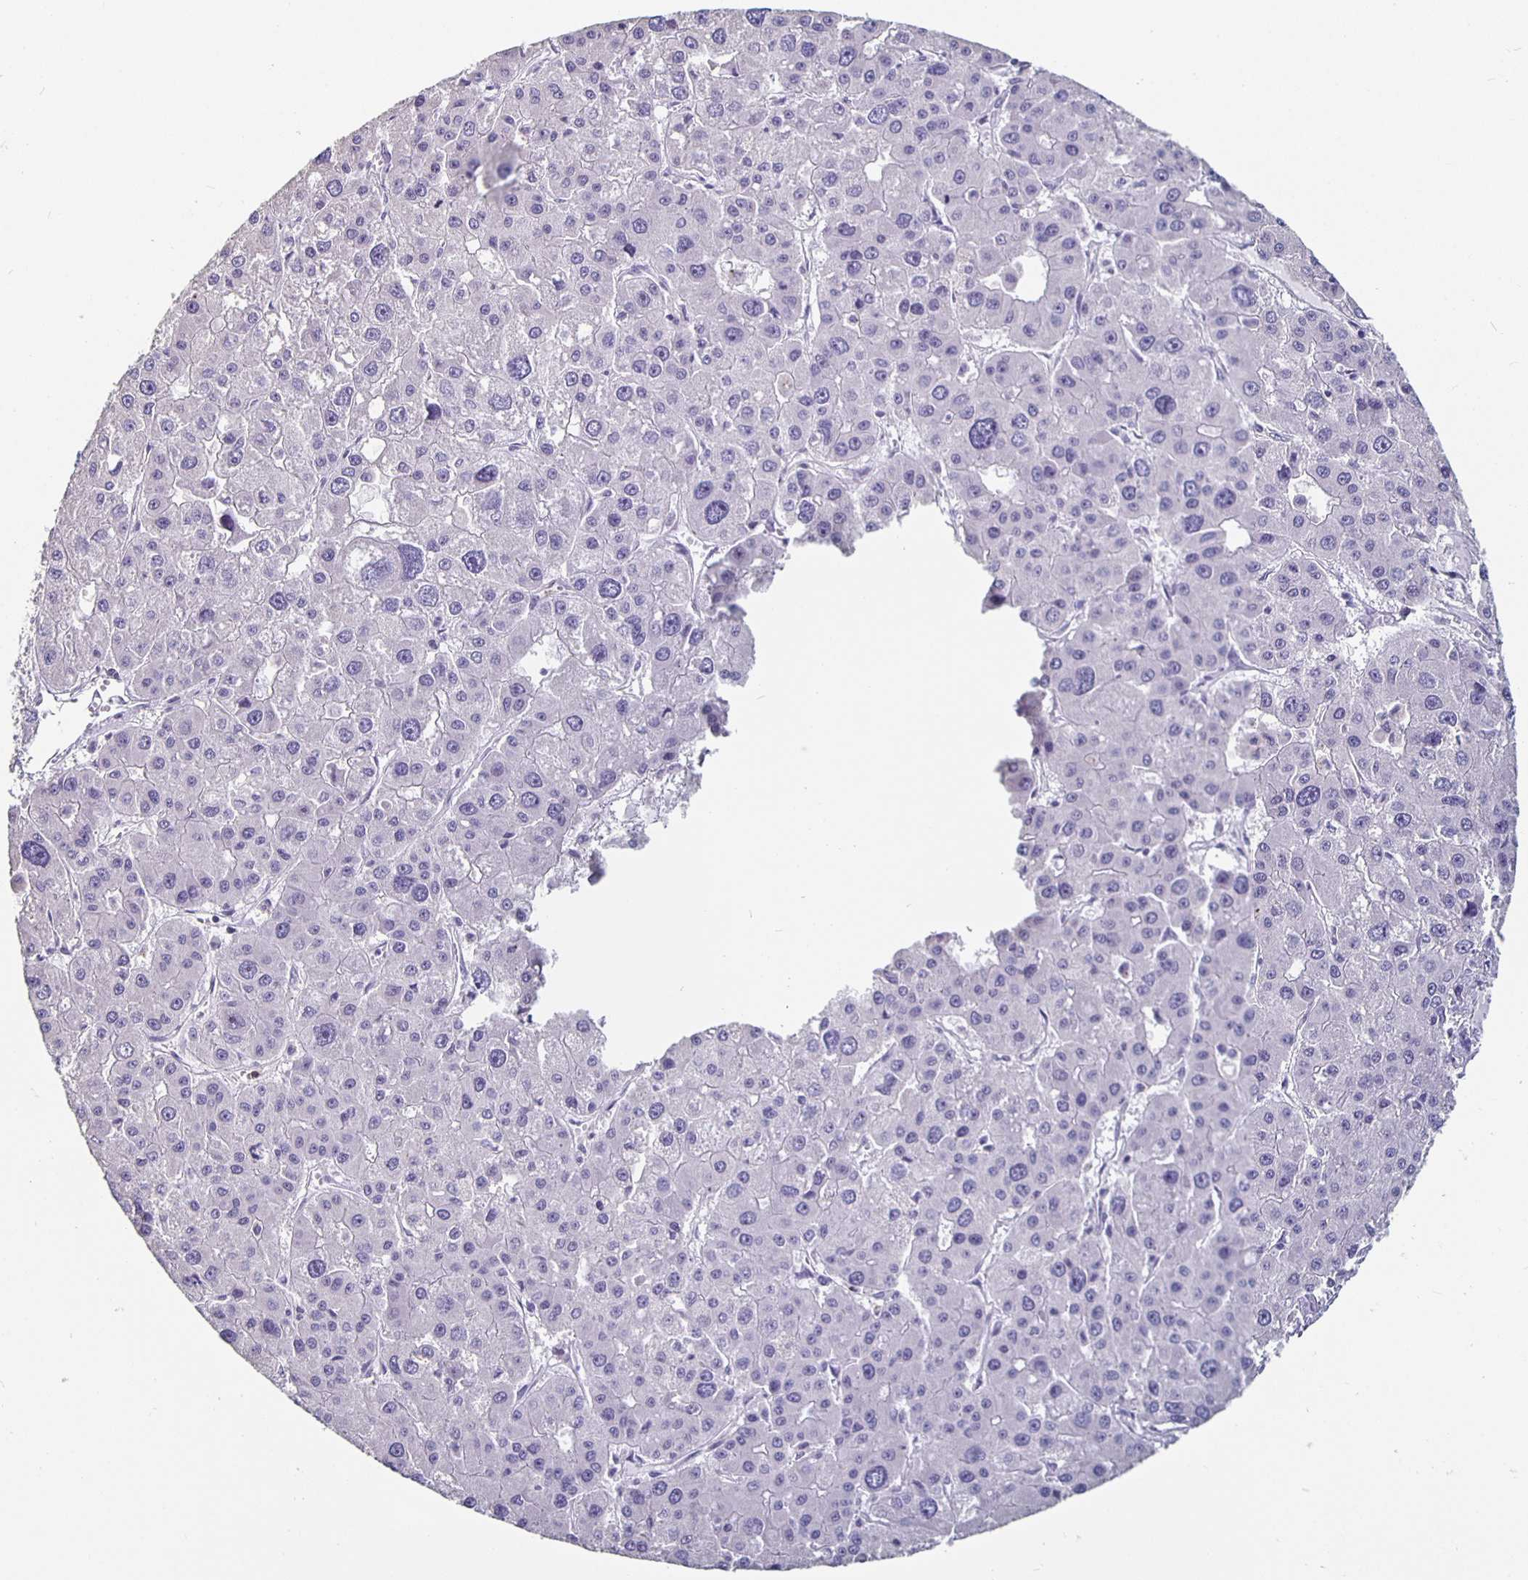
{"staining": {"intensity": "negative", "quantity": "none", "location": "none"}, "tissue": "liver cancer", "cell_type": "Tumor cells", "image_type": "cancer", "snomed": [{"axis": "morphology", "description": "Carcinoma, Hepatocellular, NOS"}, {"axis": "topography", "description": "Liver"}], "caption": "This image is of liver cancer (hepatocellular carcinoma) stained with immunohistochemistry to label a protein in brown with the nuclei are counter-stained blue. There is no staining in tumor cells.", "gene": "GPX4", "patient": {"sex": "male", "age": 73}}